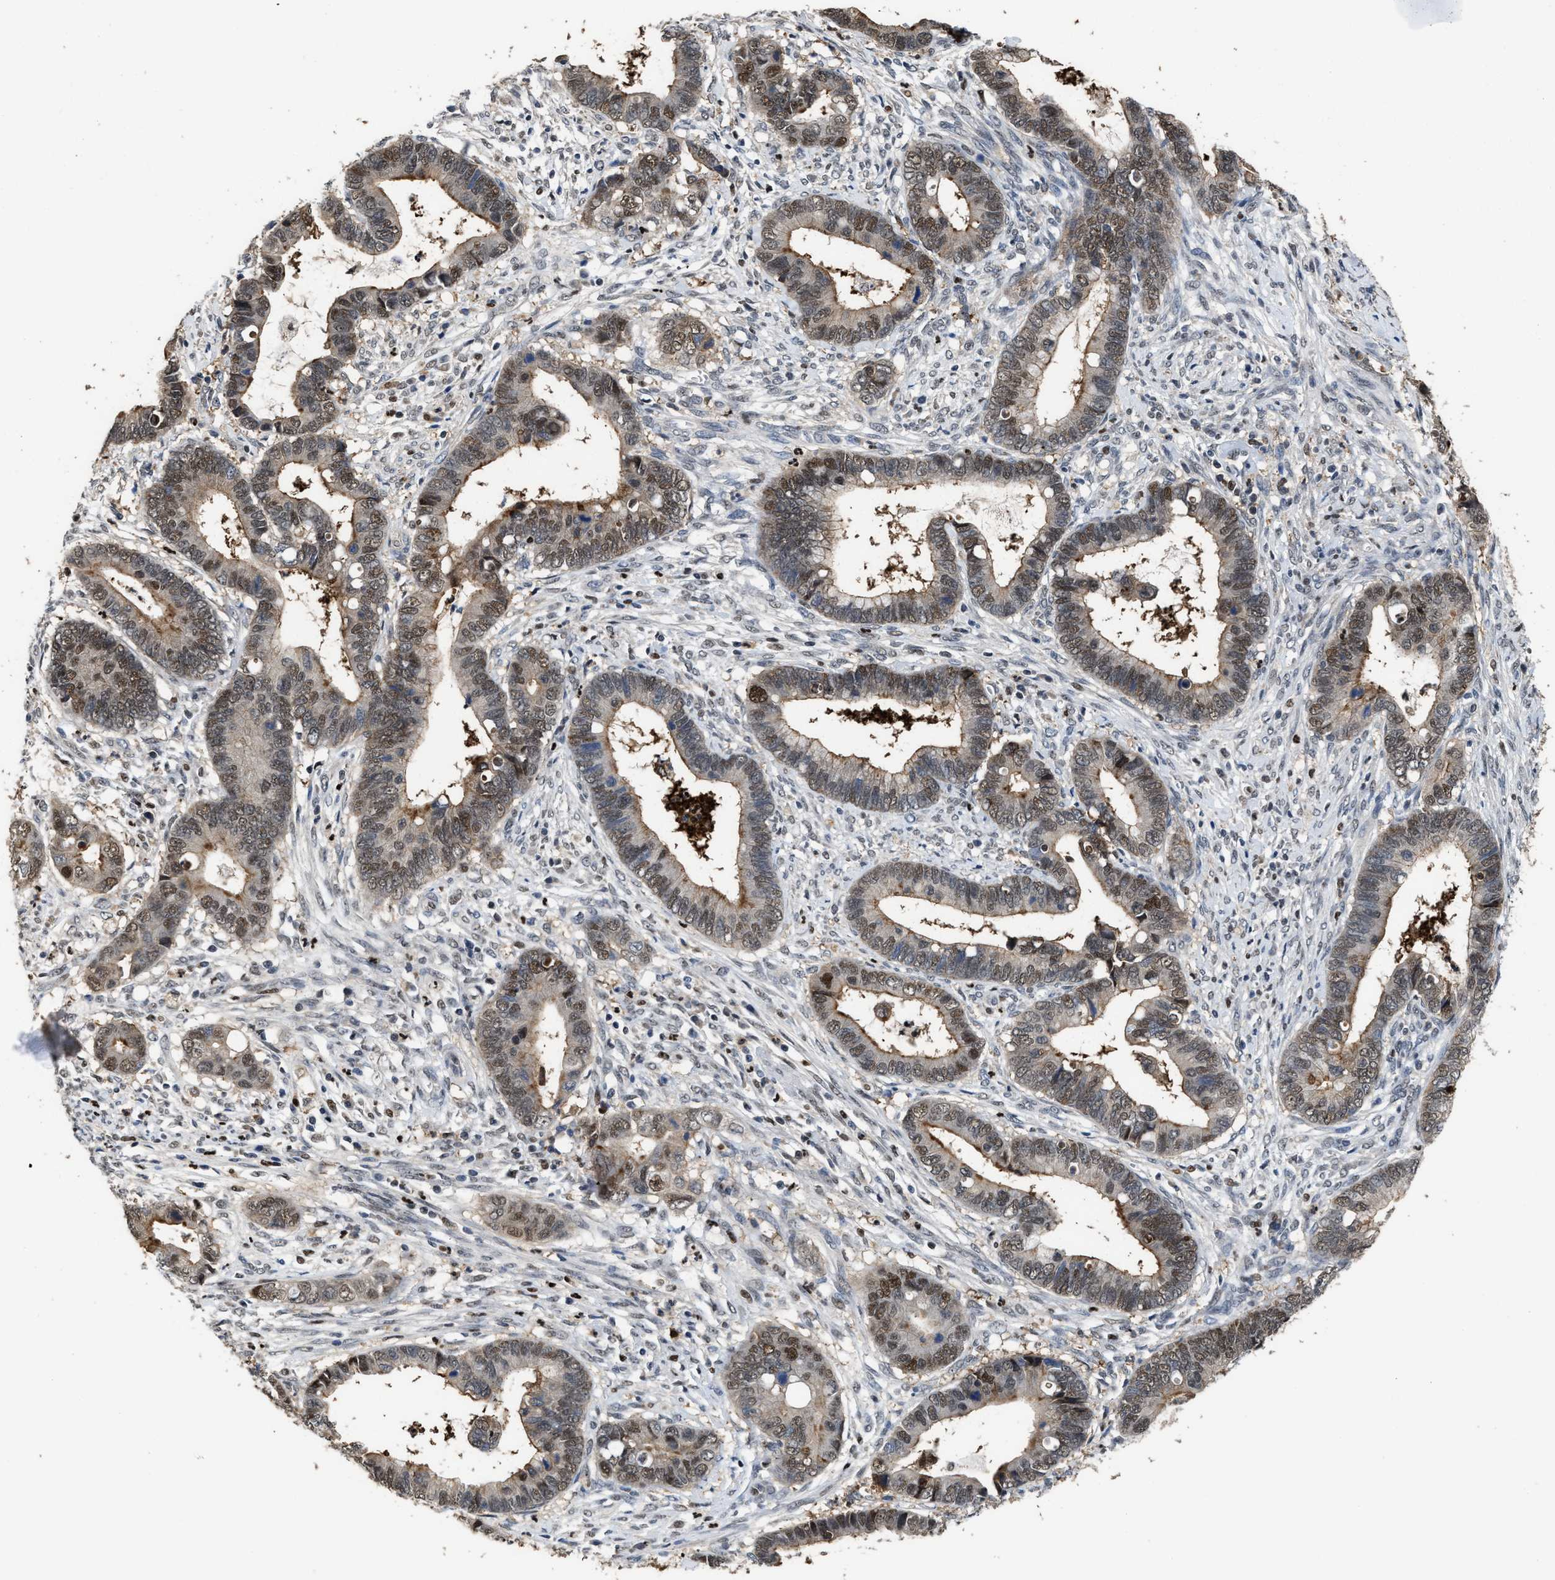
{"staining": {"intensity": "moderate", "quantity": ">75%", "location": "cytoplasmic/membranous,nuclear"}, "tissue": "cervical cancer", "cell_type": "Tumor cells", "image_type": "cancer", "snomed": [{"axis": "morphology", "description": "Adenocarcinoma, NOS"}, {"axis": "topography", "description": "Cervix"}], "caption": "Immunohistochemistry image of neoplastic tissue: cervical adenocarcinoma stained using immunohistochemistry displays medium levels of moderate protein expression localized specifically in the cytoplasmic/membranous and nuclear of tumor cells, appearing as a cytoplasmic/membranous and nuclear brown color.", "gene": "ZNF20", "patient": {"sex": "female", "age": 44}}